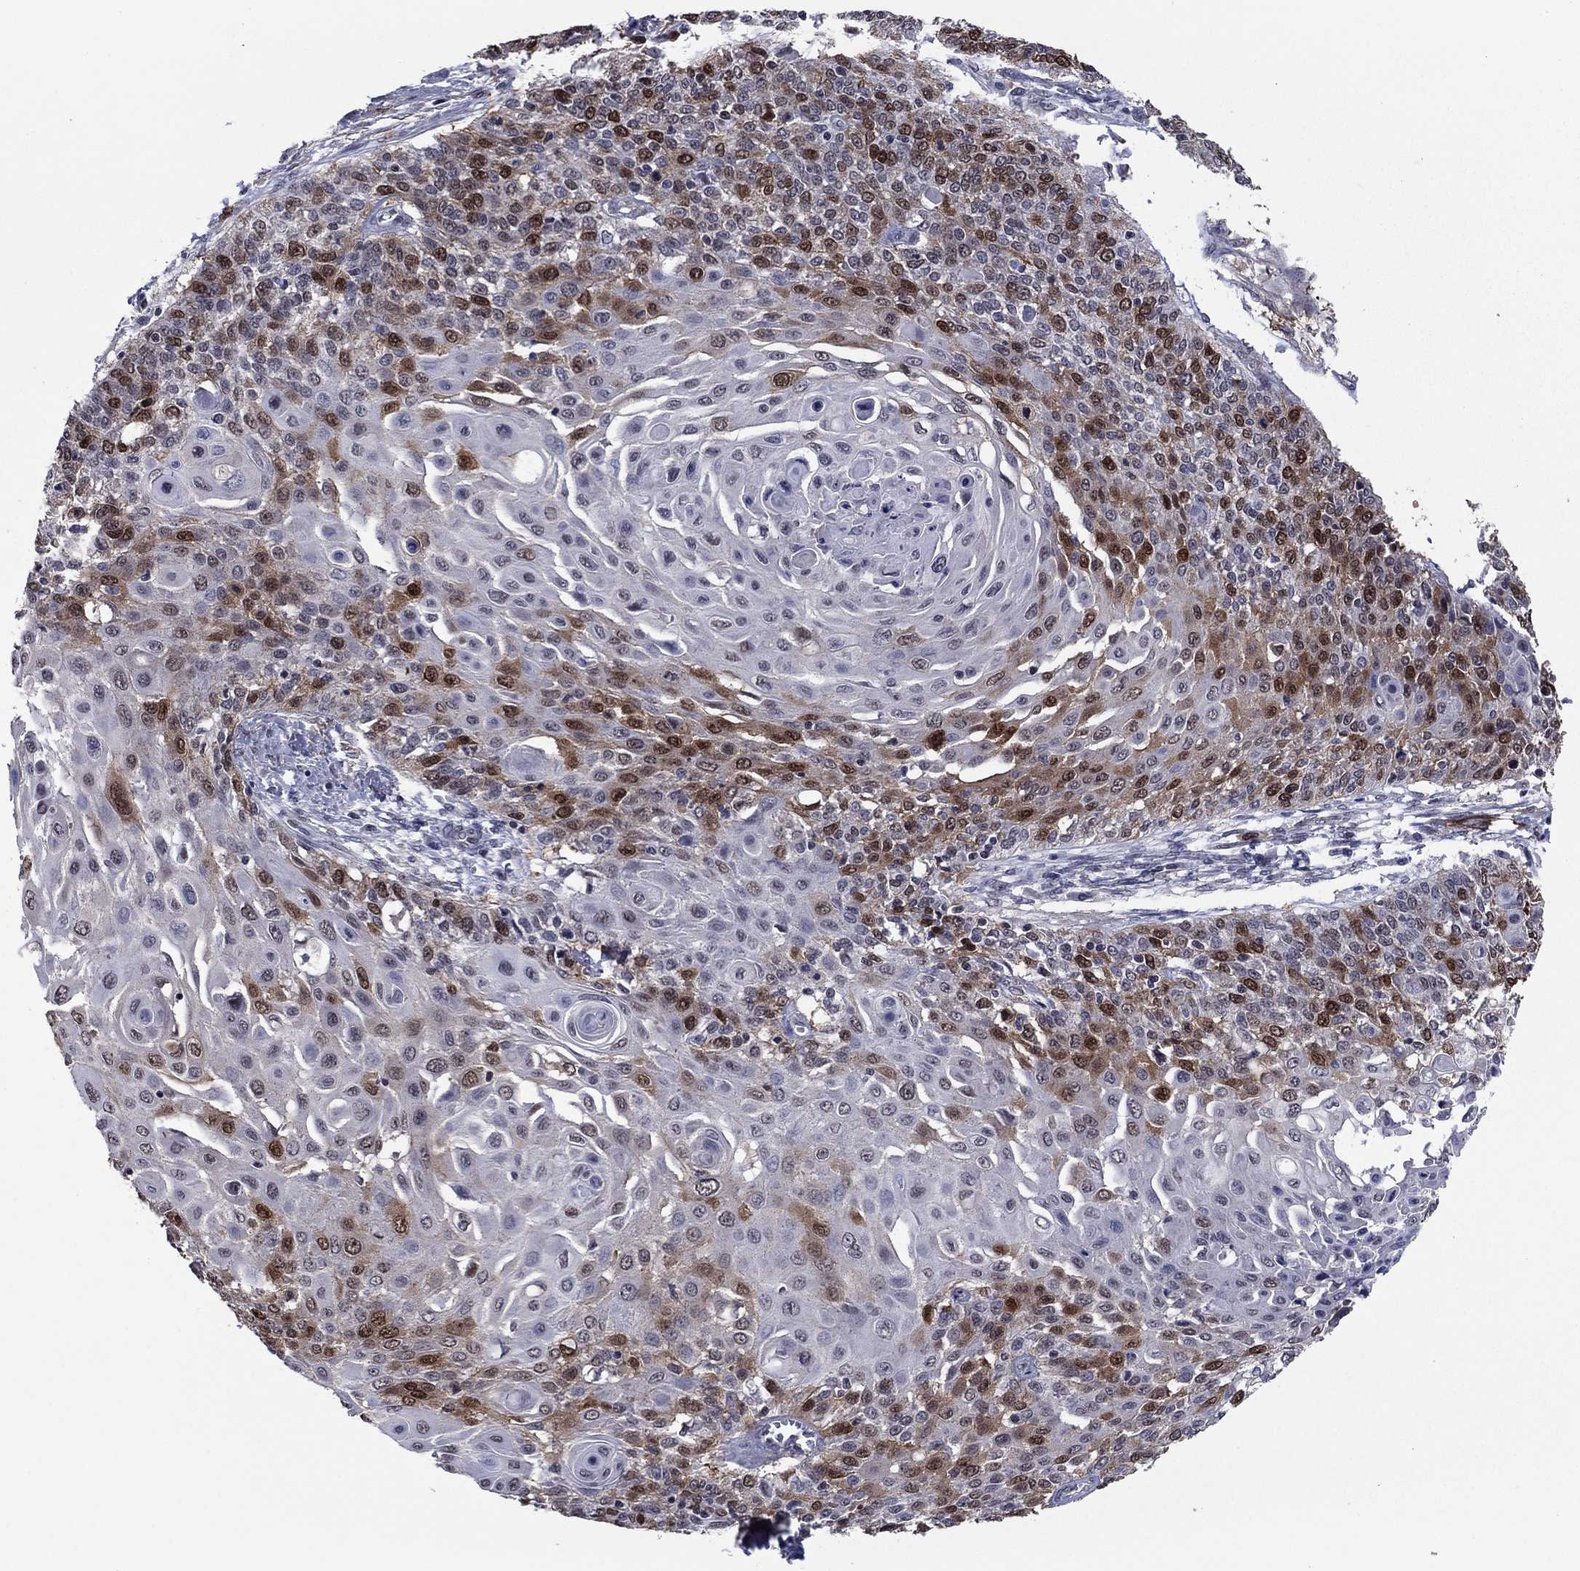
{"staining": {"intensity": "strong", "quantity": "<25%", "location": "cytoplasmic/membranous,nuclear"}, "tissue": "cervical cancer", "cell_type": "Tumor cells", "image_type": "cancer", "snomed": [{"axis": "morphology", "description": "Squamous cell carcinoma, NOS"}, {"axis": "topography", "description": "Cervix"}], "caption": "This image displays cervical squamous cell carcinoma stained with IHC to label a protein in brown. The cytoplasmic/membranous and nuclear of tumor cells show strong positivity for the protein. Nuclei are counter-stained blue.", "gene": "TYMS", "patient": {"sex": "female", "age": 39}}